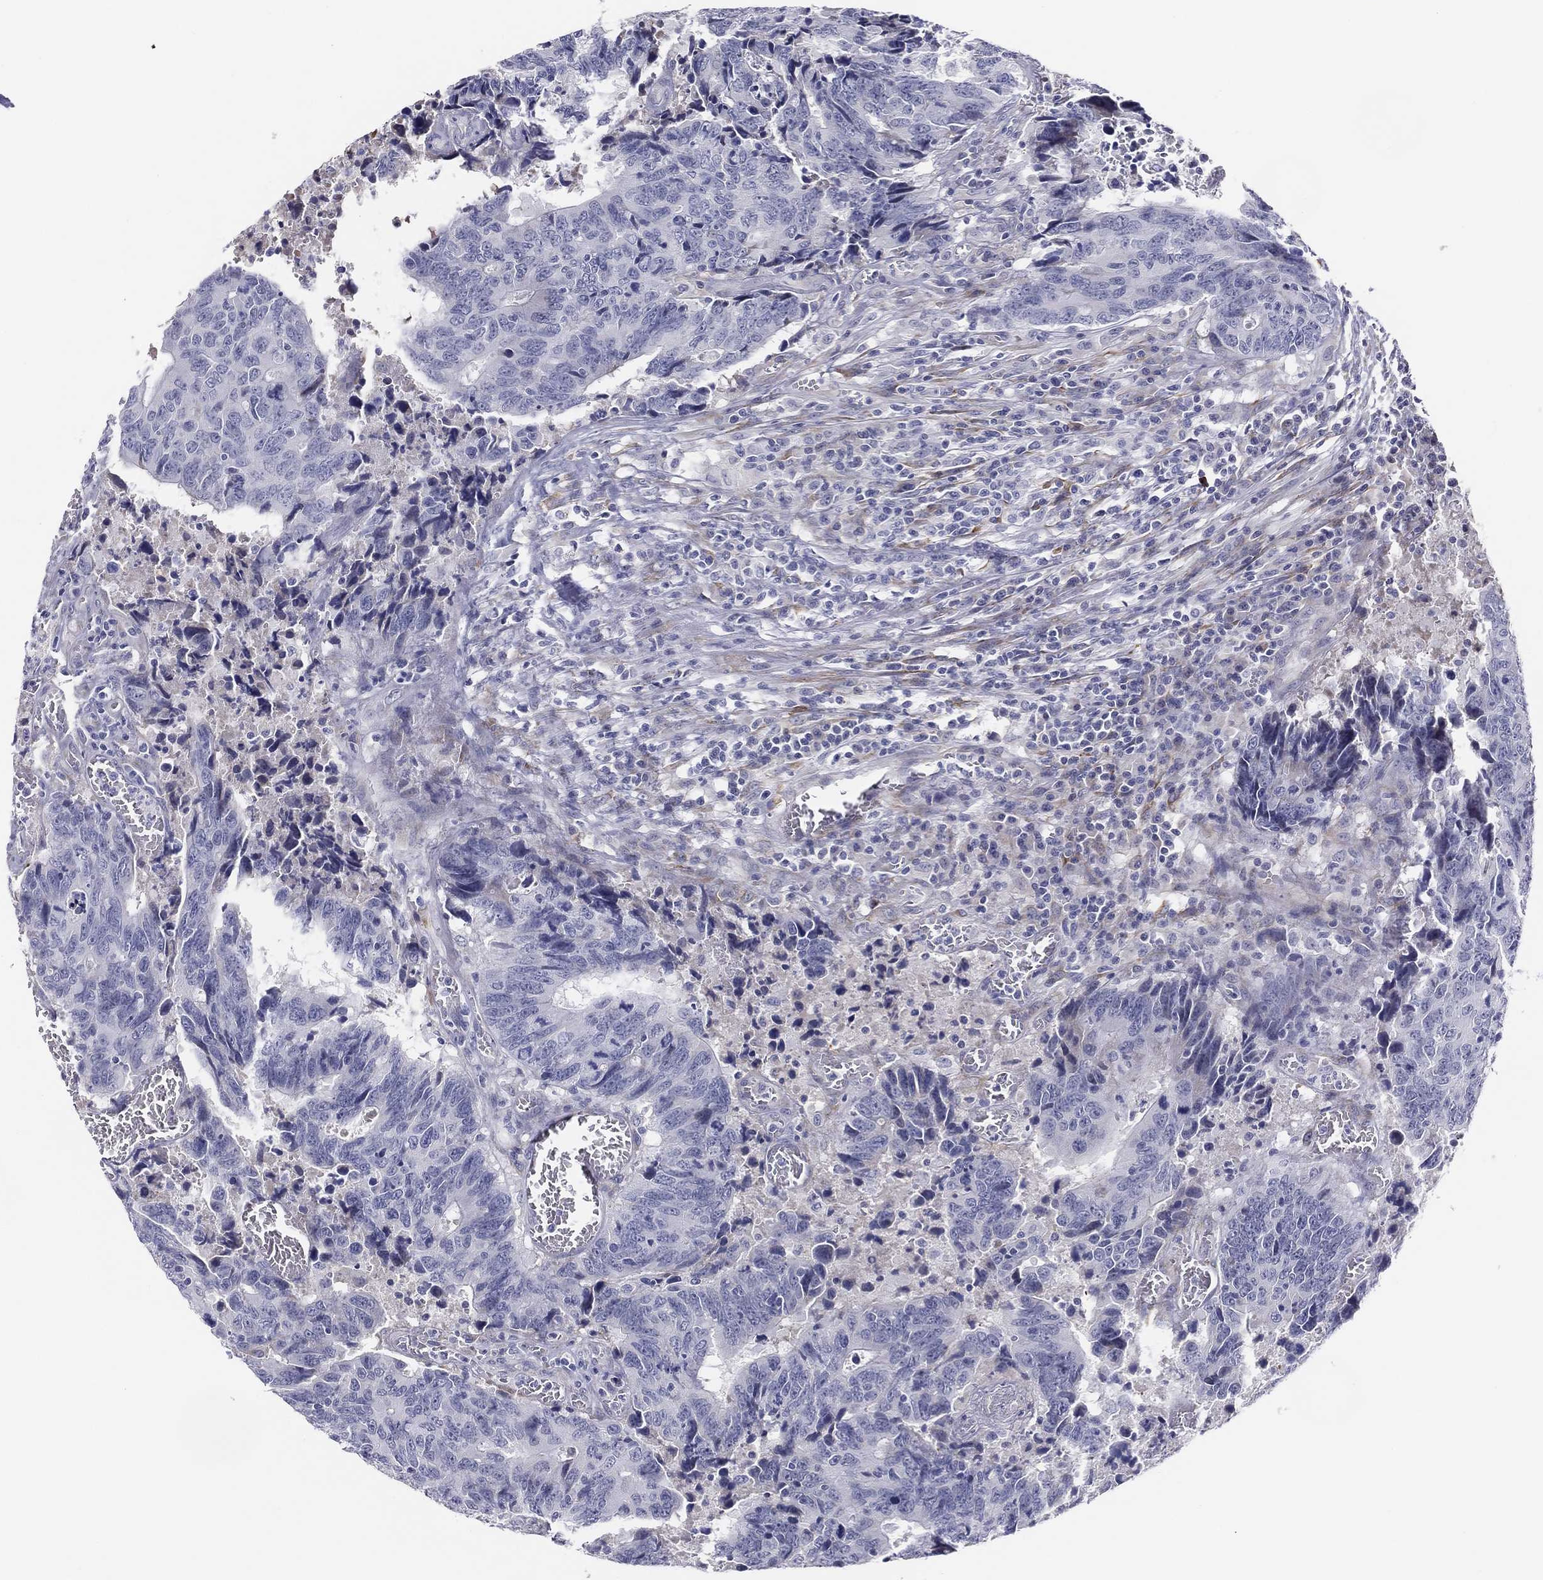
{"staining": {"intensity": "negative", "quantity": "none", "location": "none"}, "tissue": "colorectal cancer", "cell_type": "Tumor cells", "image_type": "cancer", "snomed": [{"axis": "morphology", "description": "Adenocarcinoma, NOS"}, {"axis": "topography", "description": "Colon"}], "caption": "Tumor cells are negative for brown protein staining in colorectal cancer (adenocarcinoma).", "gene": "MLF1", "patient": {"sex": "female", "age": 77}}